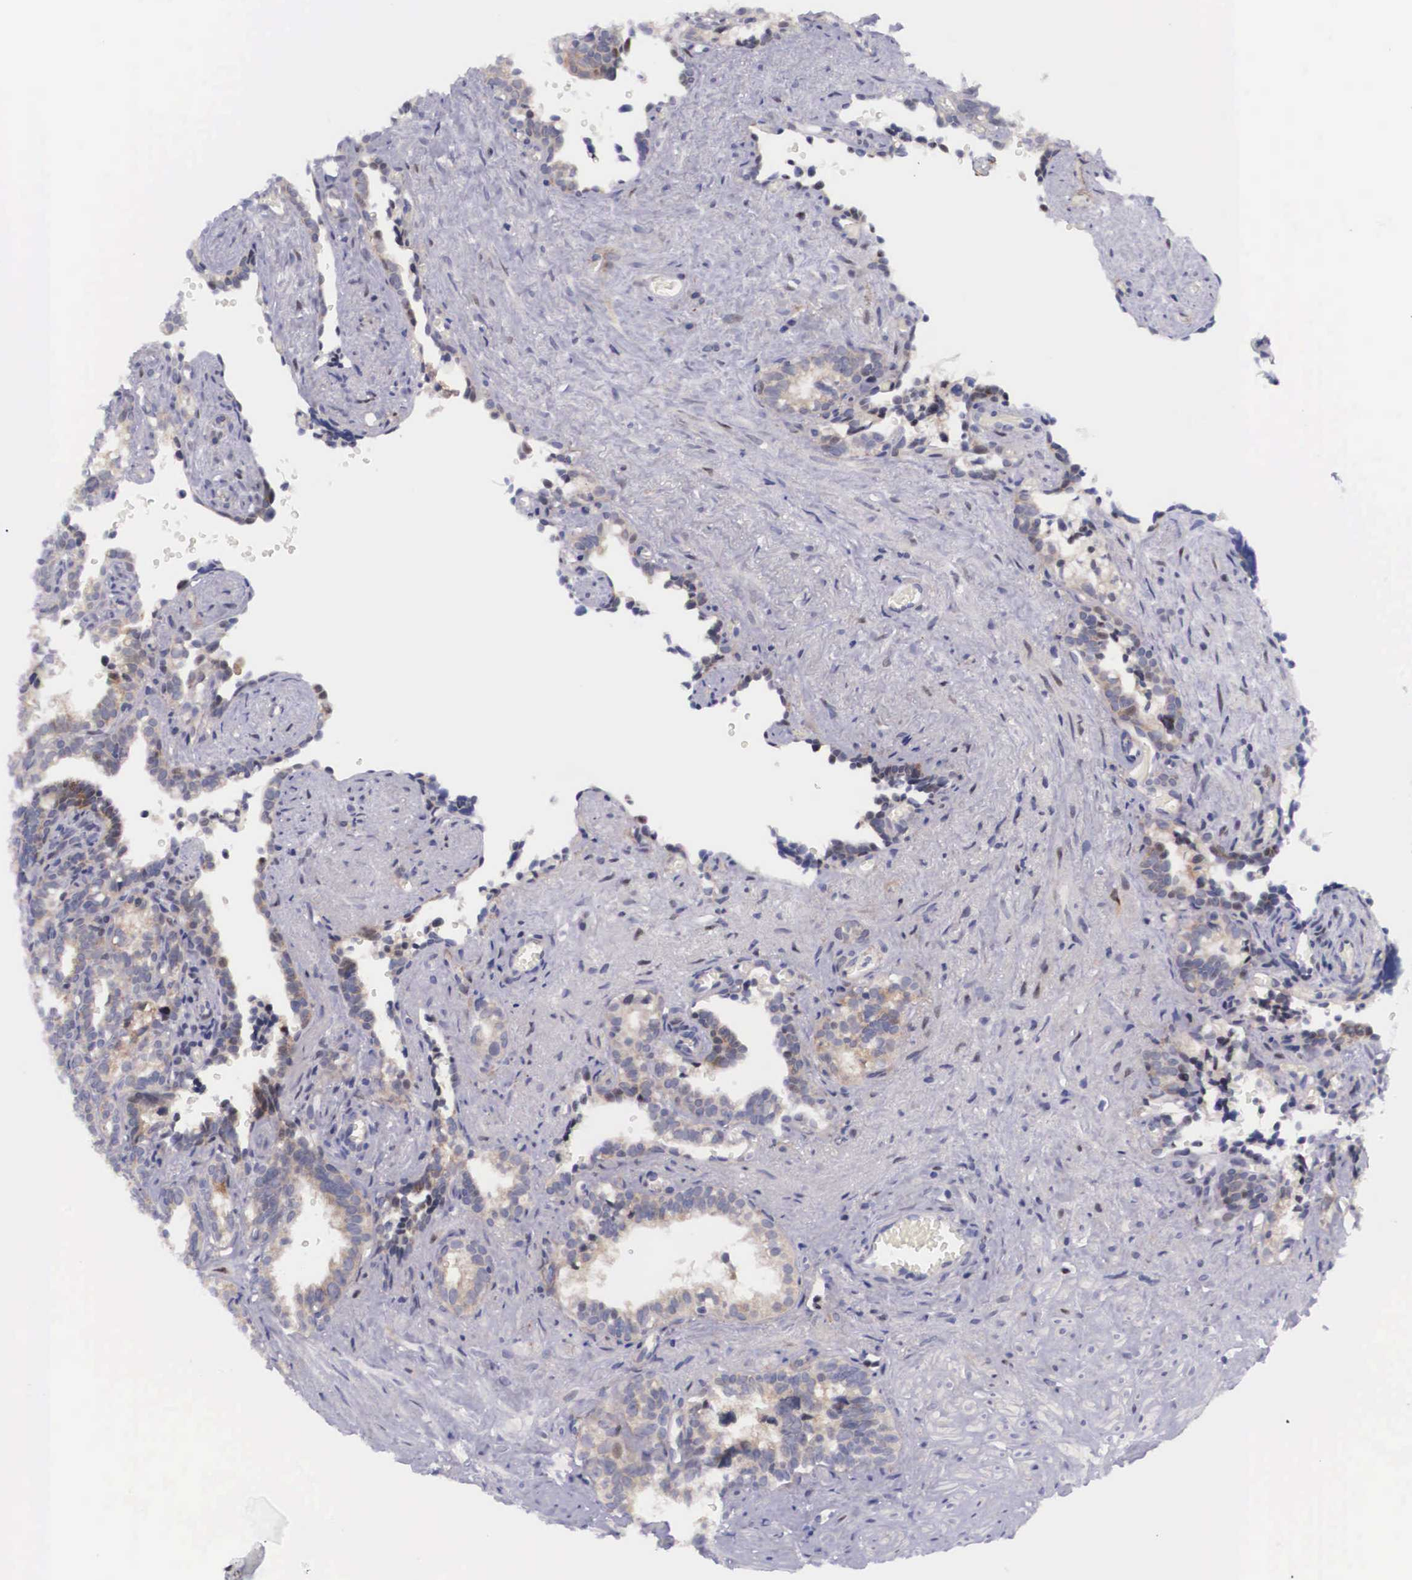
{"staining": {"intensity": "moderate", "quantity": "25%-75%", "location": "cytoplasmic/membranous"}, "tissue": "seminal vesicle", "cell_type": "Glandular cells", "image_type": "normal", "snomed": [{"axis": "morphology", "description": "Normal tissue, NOS"}, {"axis": "topography", "description": "Seminal veicle"}], "caption": "Immunohistochemical staining of unremarkable human seminal vesicle reveals moderate cytoplasmic/membranous protein staining in about 25%-75% of glandular cells.", "gene": "EMID1", "patient": {"sex": "male", "age": 60}}